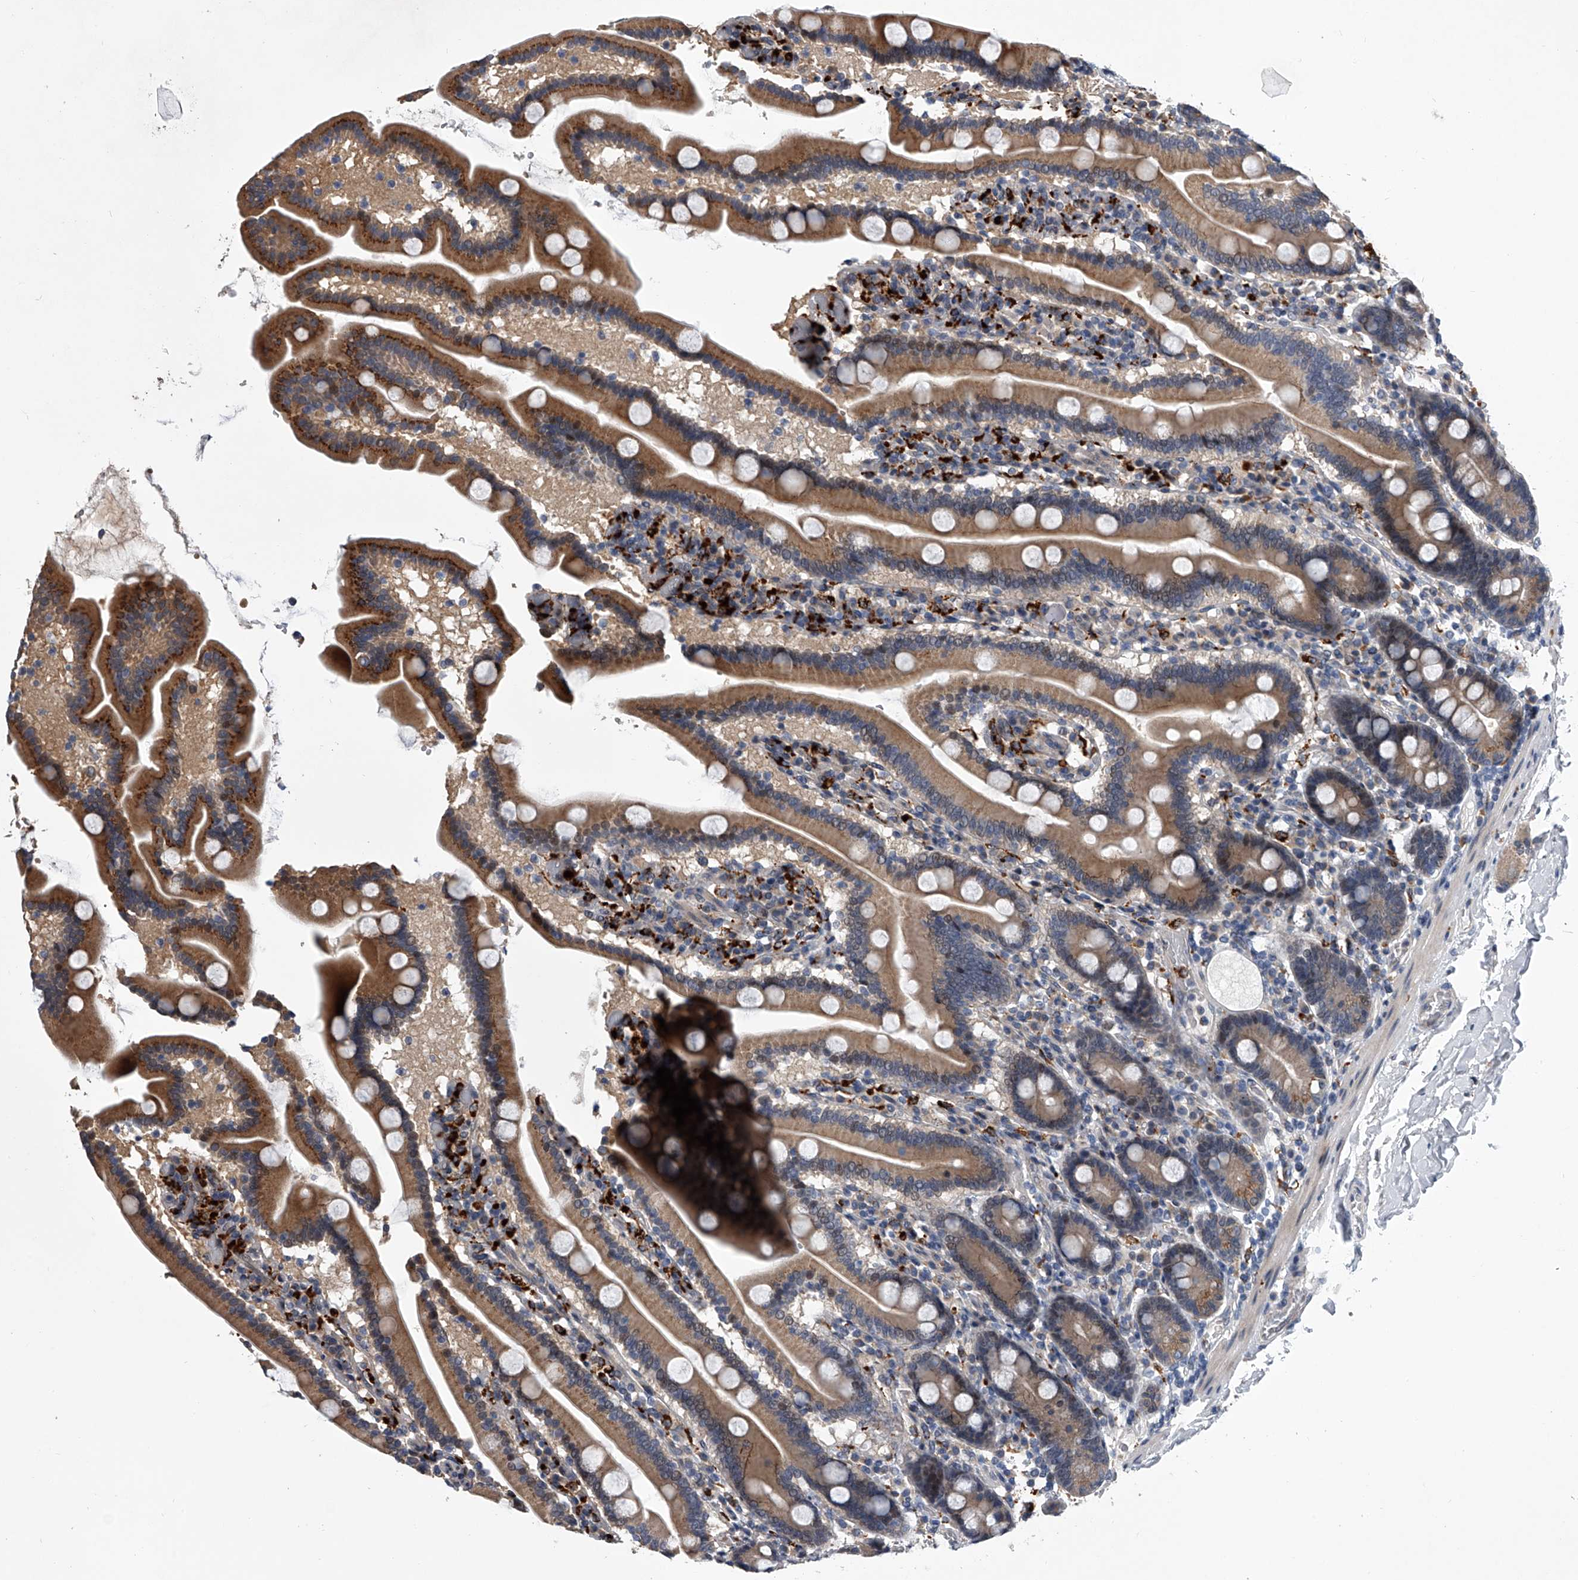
{"staining": {"intensity": "moderate", "quantity": ">75%", "location": "cytoplasmic/membranous"}, "tissue": "duodenum", "cell_type": "Glandular cells", "image_type": "normal", "snomed": [{"axis": "morphology", "description": "Normal tissue, NOS"}, {"axis": "topography", "description": "Duodenum"}], "caption": "DAB immunohistochemical staining of unremarkable duodenum exhibits moderate cytoplasmic/membranous protein staining in approximately >75% of glandular cells. Nuclei are stained in blue.", "gene": "TRIM8", "patient": {"sex": "male", "age": 55}}